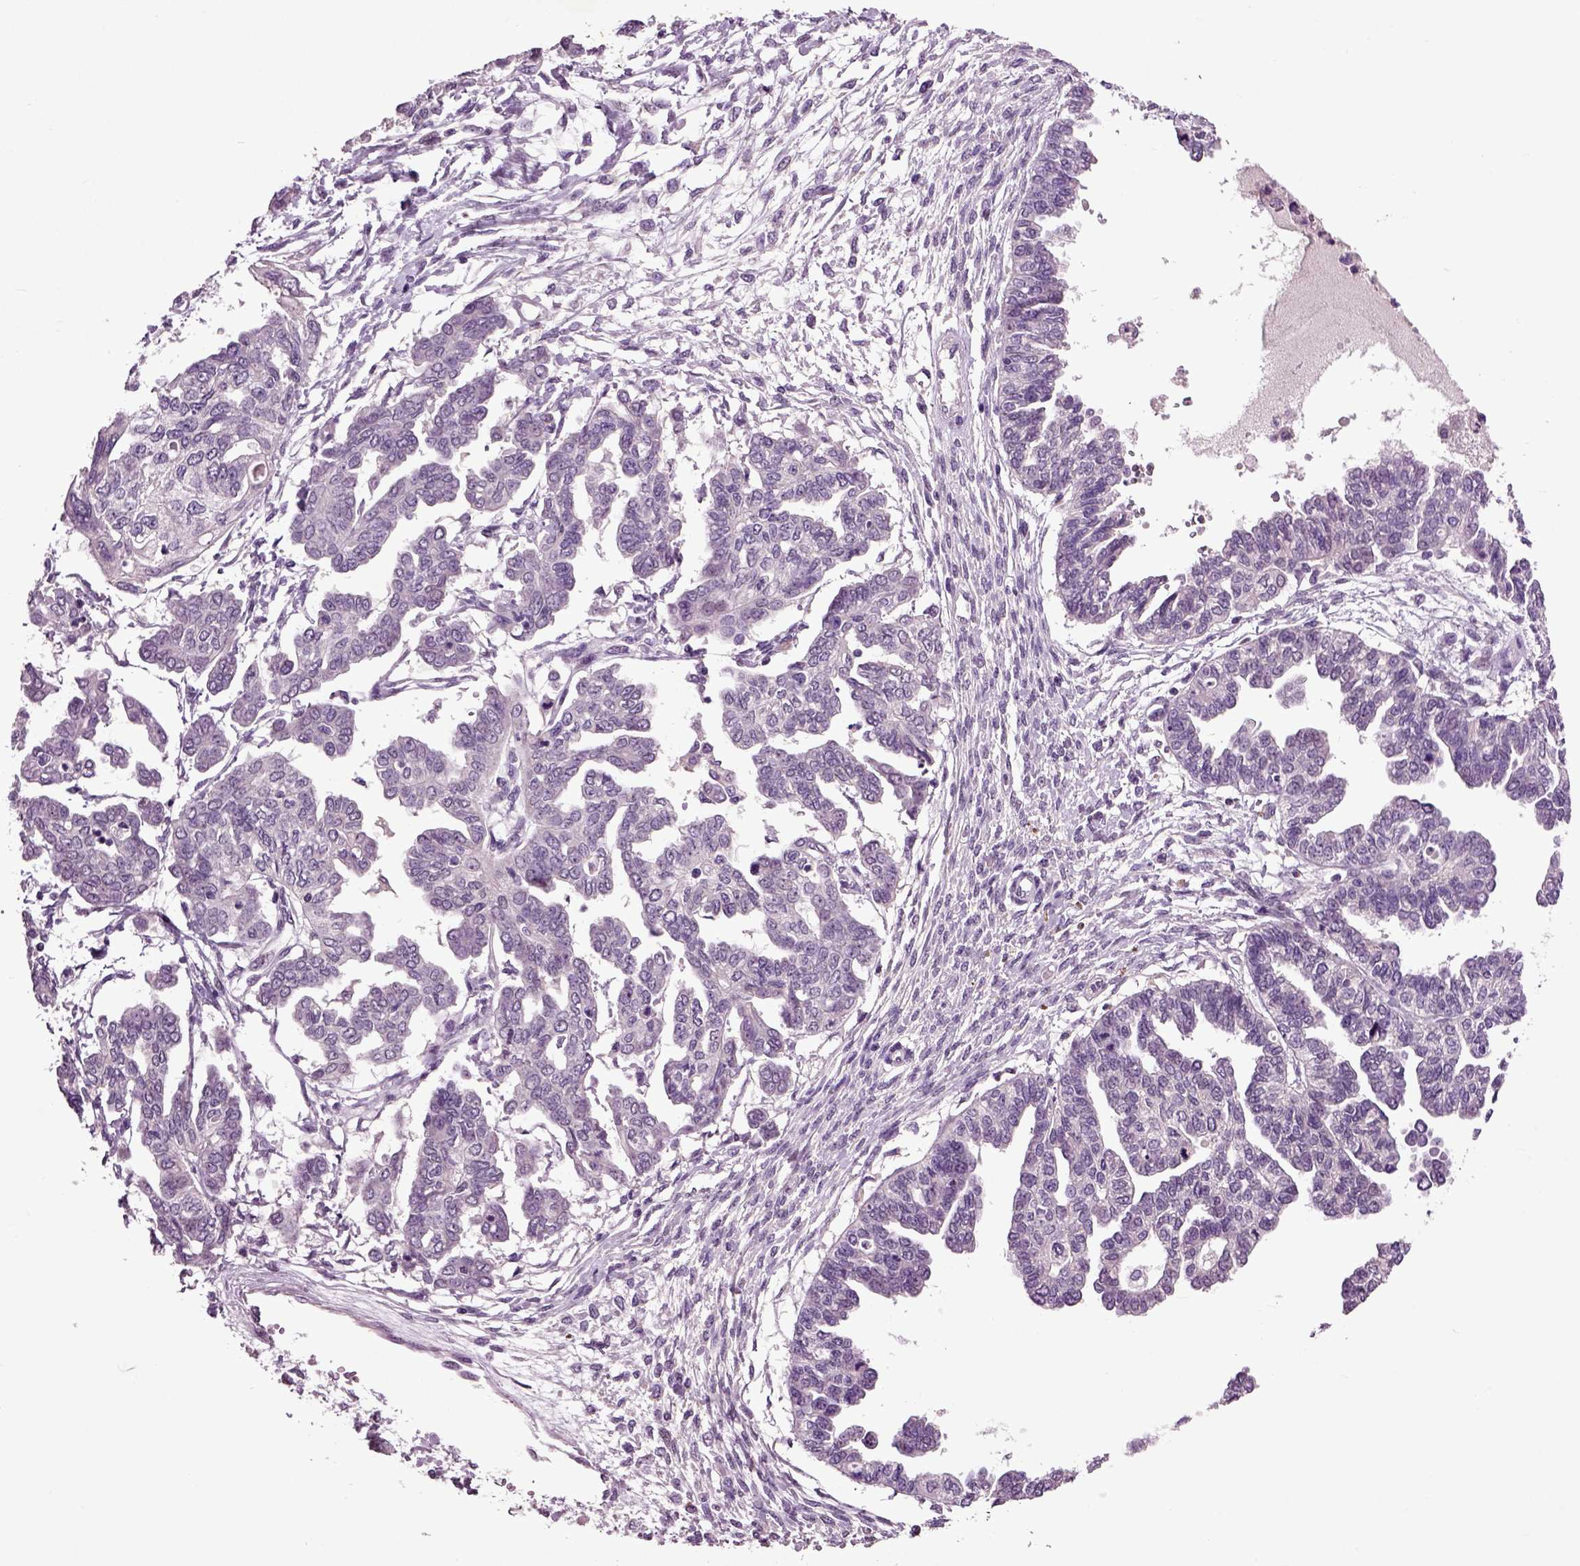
{"staining": {"intensity": "negative", "quantity": "none", "location": "none"}, "tissue": "ovarian cancer", "cell_type": "Tumor cells", "image_type": "cancer", "snomed": [{"axis": "morphology", "description": "Cystadenocarcinoma, serous, NOS"}, {"axis": "topography", "description": "Ovary"}], "caption": "The micrograph exhibits no staining of tumor cells in ovarian cancer (serous cystadenocarcinoma).", "gene": "CRHR1", "patient": {"sex": "female", "age": 53}}